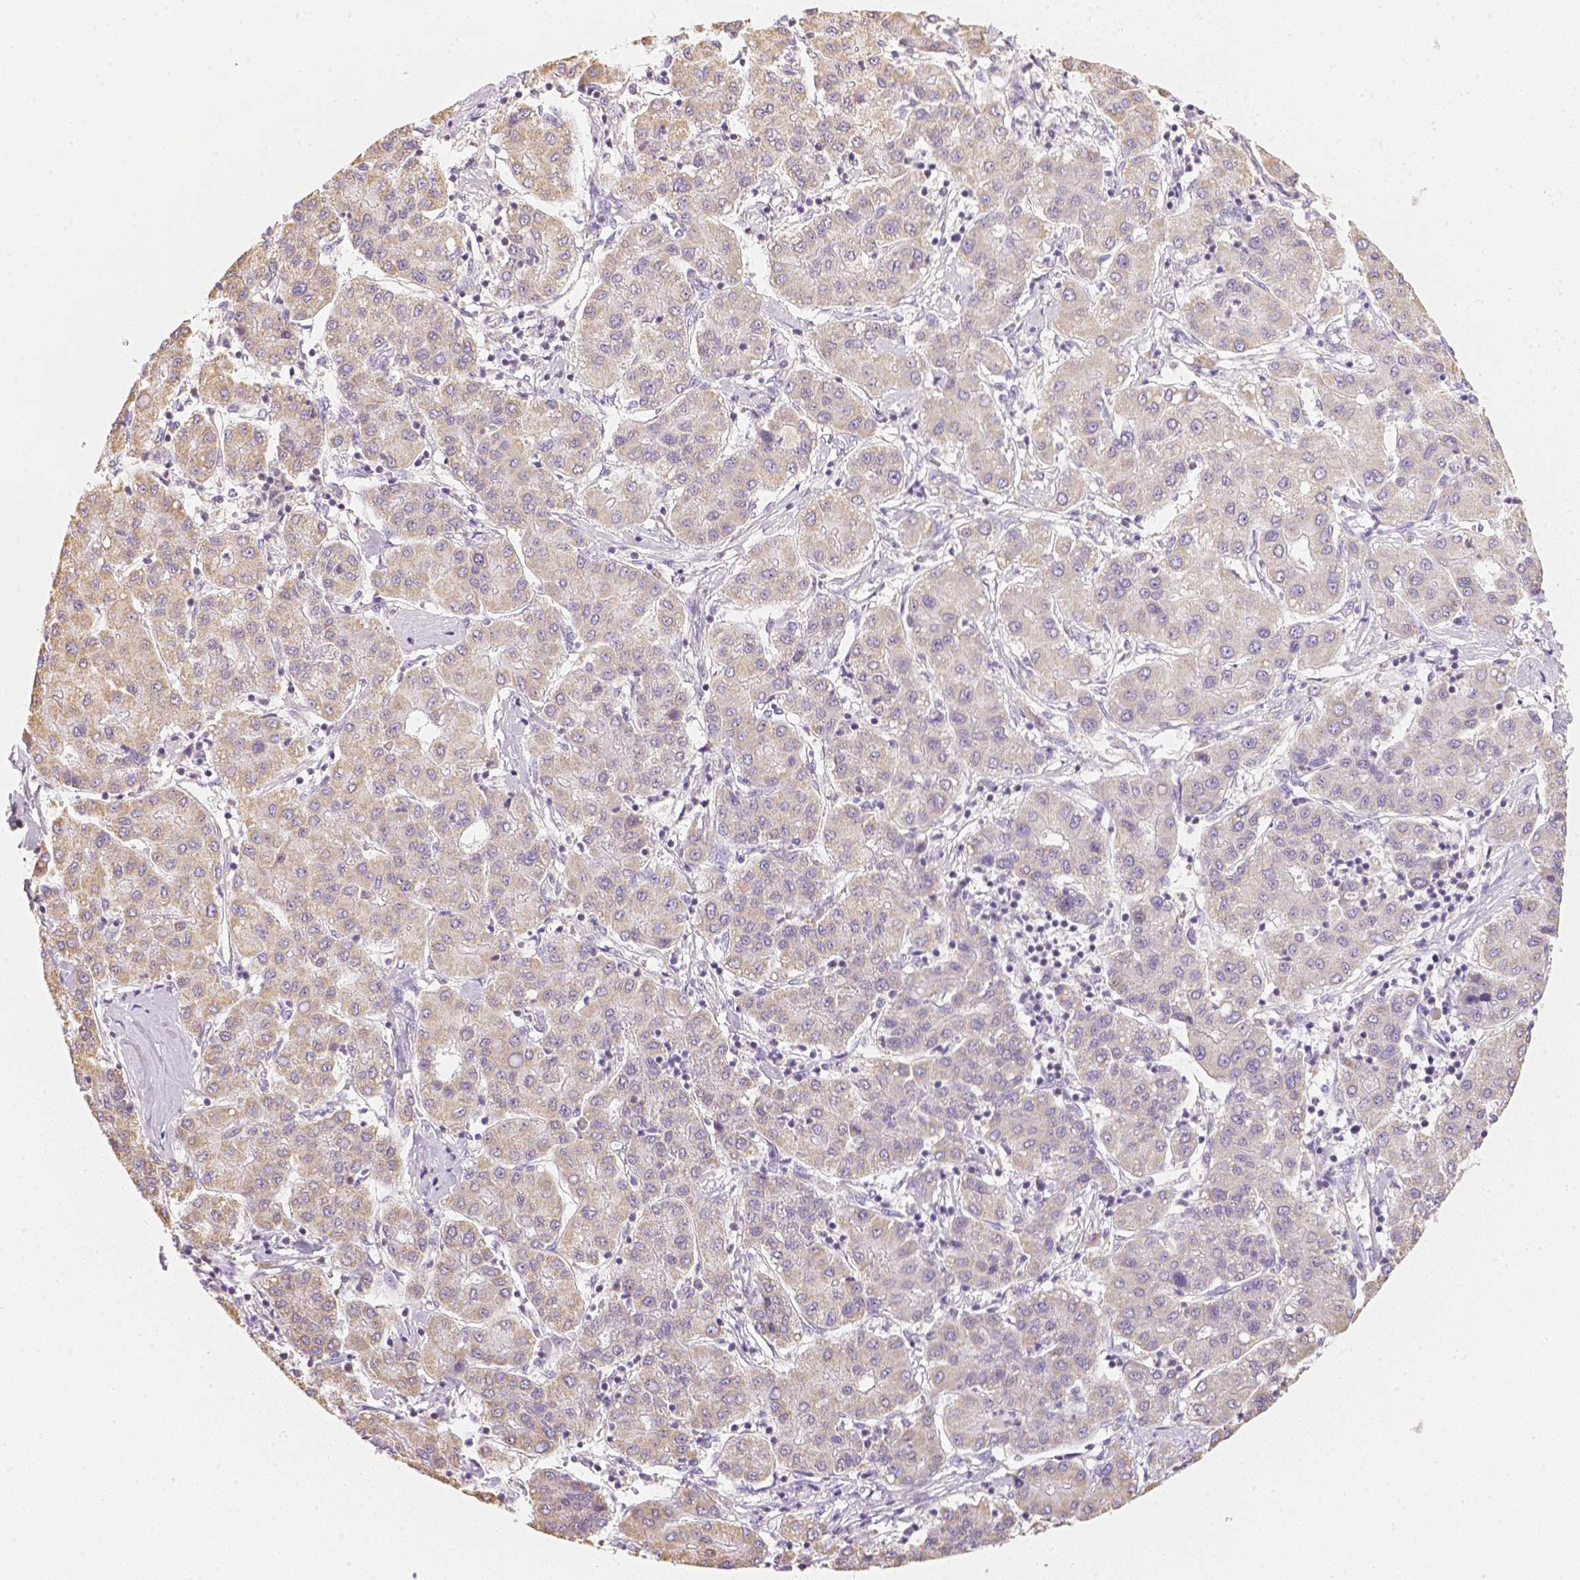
{"staining": {"intensity": "weak", "quantity": ">75%", "location": "cytoplasmic/membranous"}, "tissue": "liver cancer", "cell_type": "Tumor cells", "image_type": "cancer", "snomed": [{"axis": "morphology", "description": "Carcinoma, Hepatocellular, NOS"}, {"axis": "topography", "description": "Liver"}], "caption": "Hepatocellular carcinoma (liver) was stained to show a protein in brown. There is low levels of weak cytoplasmic/membranous staining in about >75% of tumor cells. (Stains: DAB in brown, nuclei in blue, Microscopy: brightfield microscopy at high magnification).", "gene": "NVL", "patient": {"sex": "male", "age": 65}}